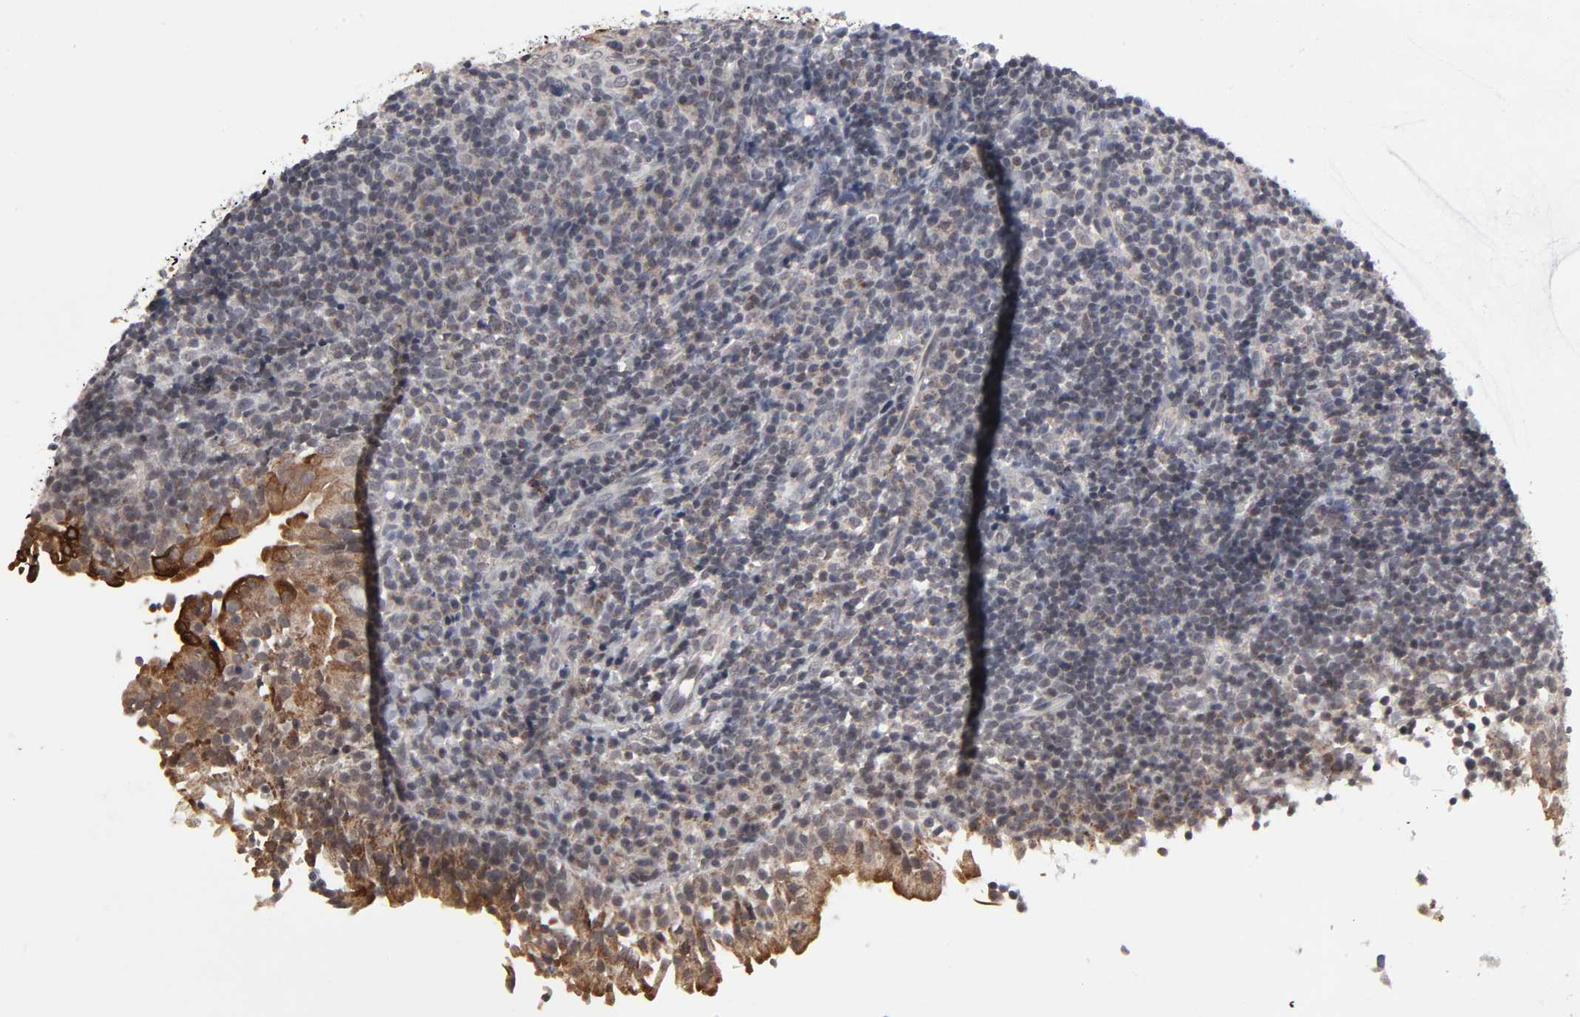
{"staining": {"intensity": "moderate", "quantity": "<25%", "location": "cytoplasmic/membranous"}, "tissue": "tonsil", "cell_type": "Germinal center cells", "image_type": "normal", "snomed": [{"axis": "morphology", "description": "Normal tissue, NOS"}, {"axis": "topography", "description": "Tonsil"}], "caption": "Immunohistochemical staining of unremarkable human tonsil demonstrates moderate cytoplasmic/membranous protein staining in about <25% of germinal center cells.", "gene": "AUH", "patient": {"sex": "female", "age": 40}}